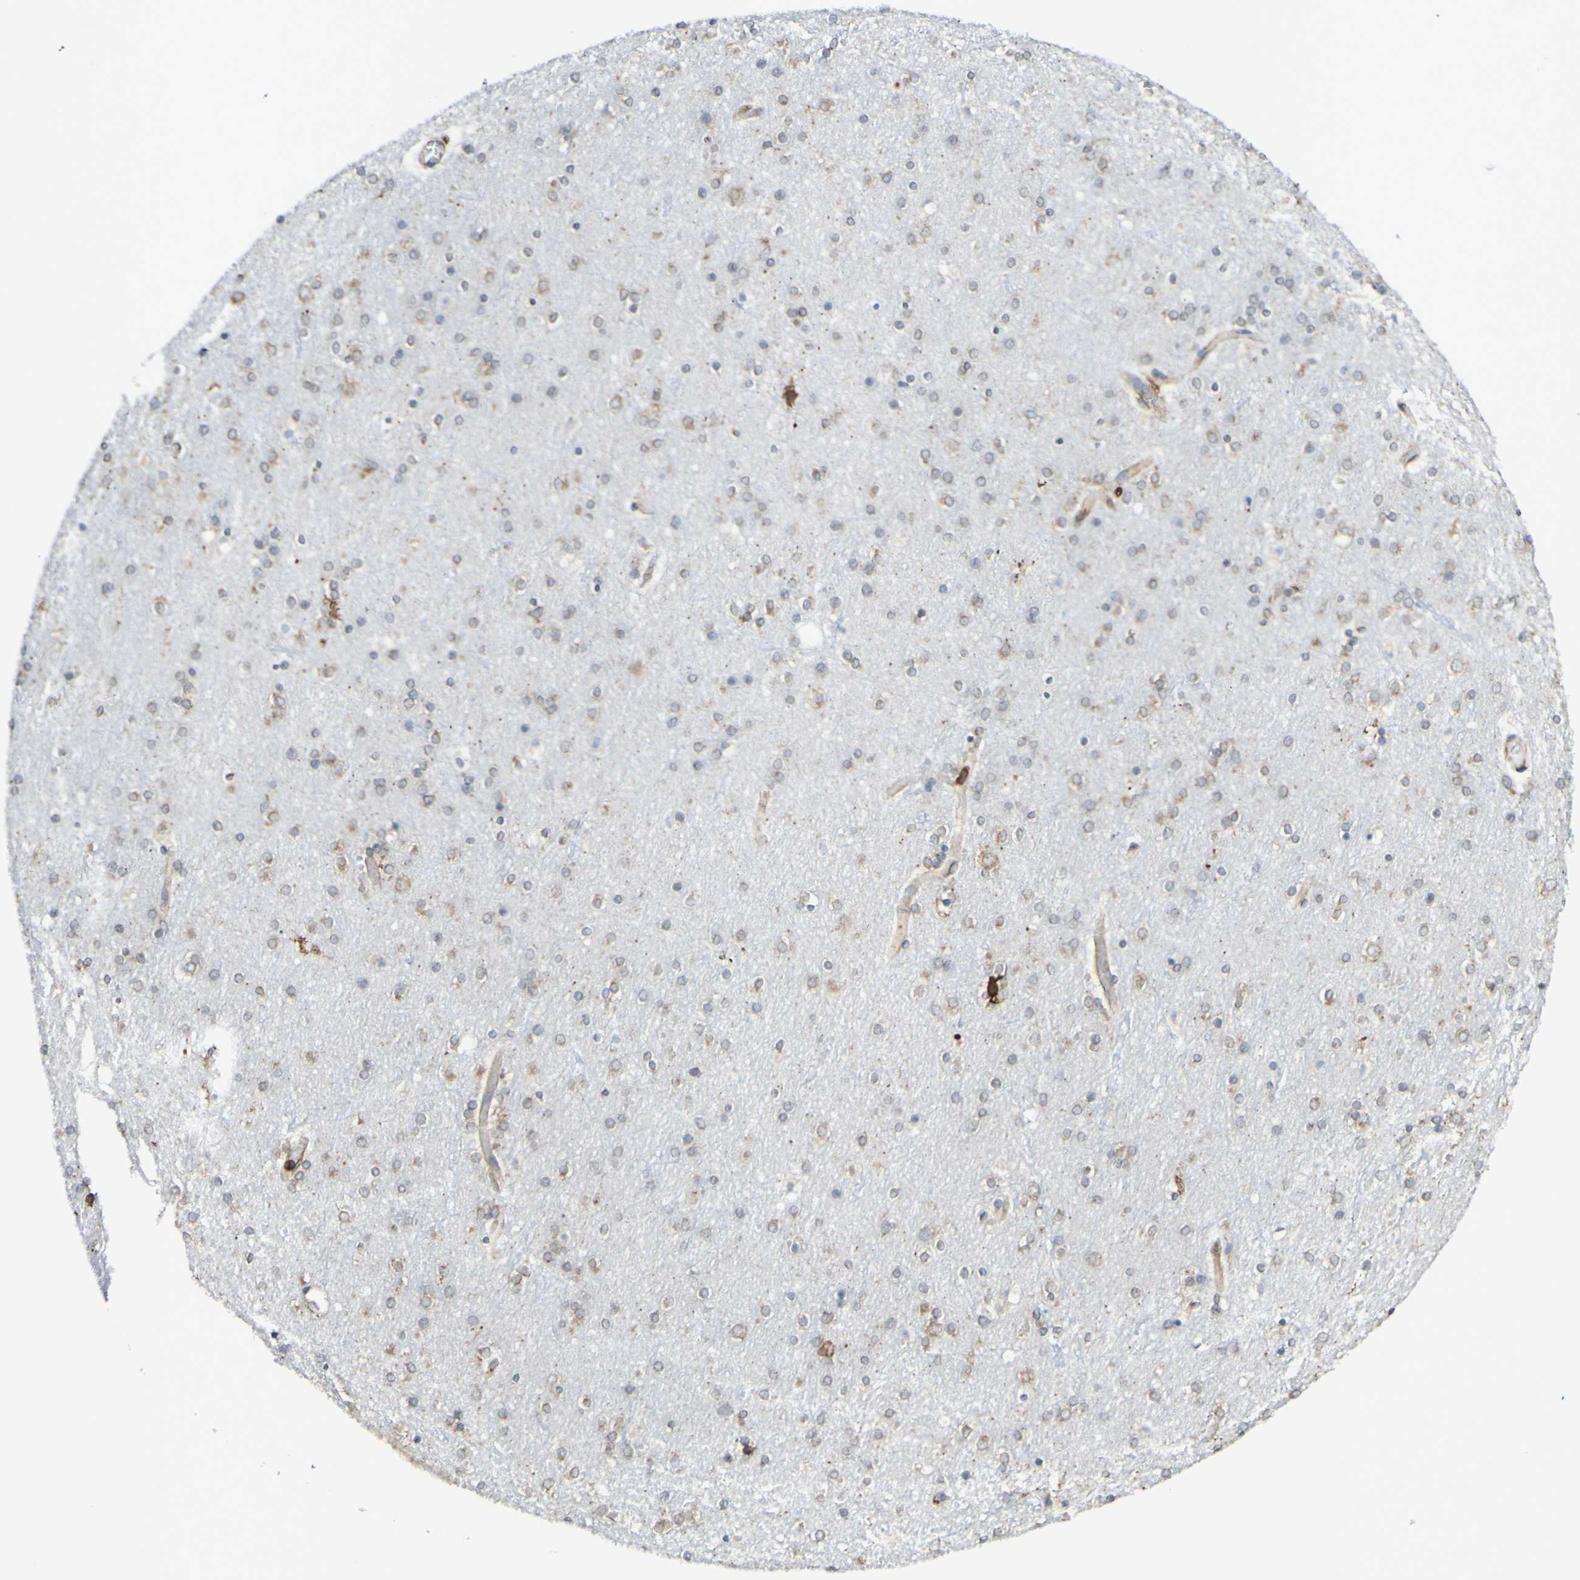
{"staining": {"intensity": "weak", "quantity": "25%-75%", "location": "cytoplasmic/membranous"}, "tissue": "cerebral cortex", "cell_type": "Endothelial cells", "image_type": "normal", "snomed": [{"axis": "morphology", "description": "Normal tissue, NOS"}, {"axis": "topography", "description": "Cerebral cortex"}], "caption": "A photomicrograph of cerebral cortex stained for a protein reveals weak cytoplasmic/membranous brown staining in endothelial cells.", "gene": "DNAJB11", "patient": {"sex": "female", "age": 54}}